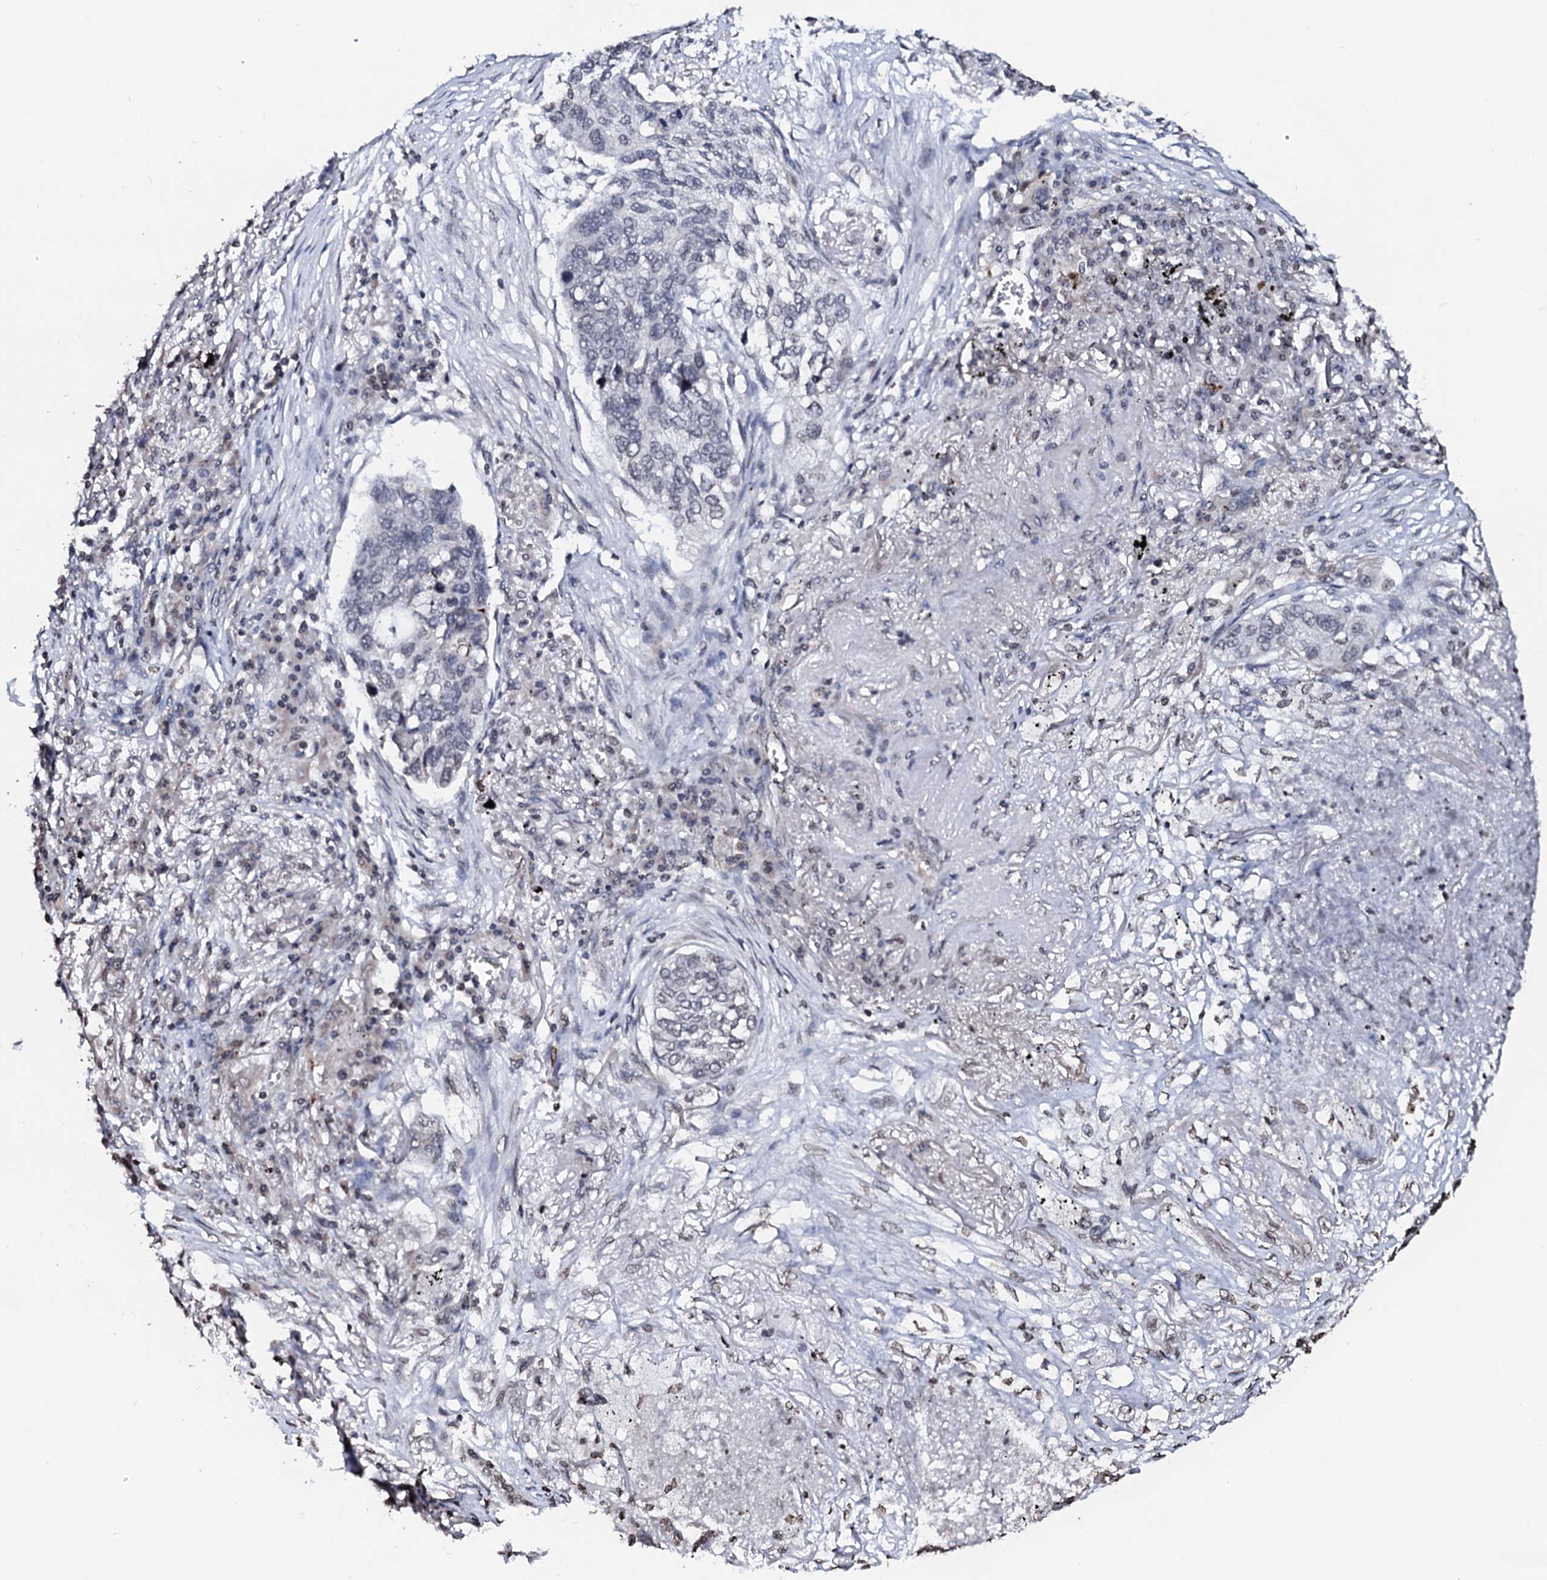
{"staining": {"intensity": "negative", "quantity": "none", "location": "none"}, "tissue": "lung cancer", "cell_type": "Tumor cells", "image_type": "cancer", "snomed": [{"axis": "morphology", "description": "Squamous cell carcinoma, NOS"}, {"axis": "topography", "description": "Lung"}], "caption": "An immunohistochemistry image of squamous cell carcinoma (lung) is shown. There is no staining in tumor cells of squamous cell carcinoma (lung).", "gene": "LSM11", "patient": {"sex": "female", "age": 63}}